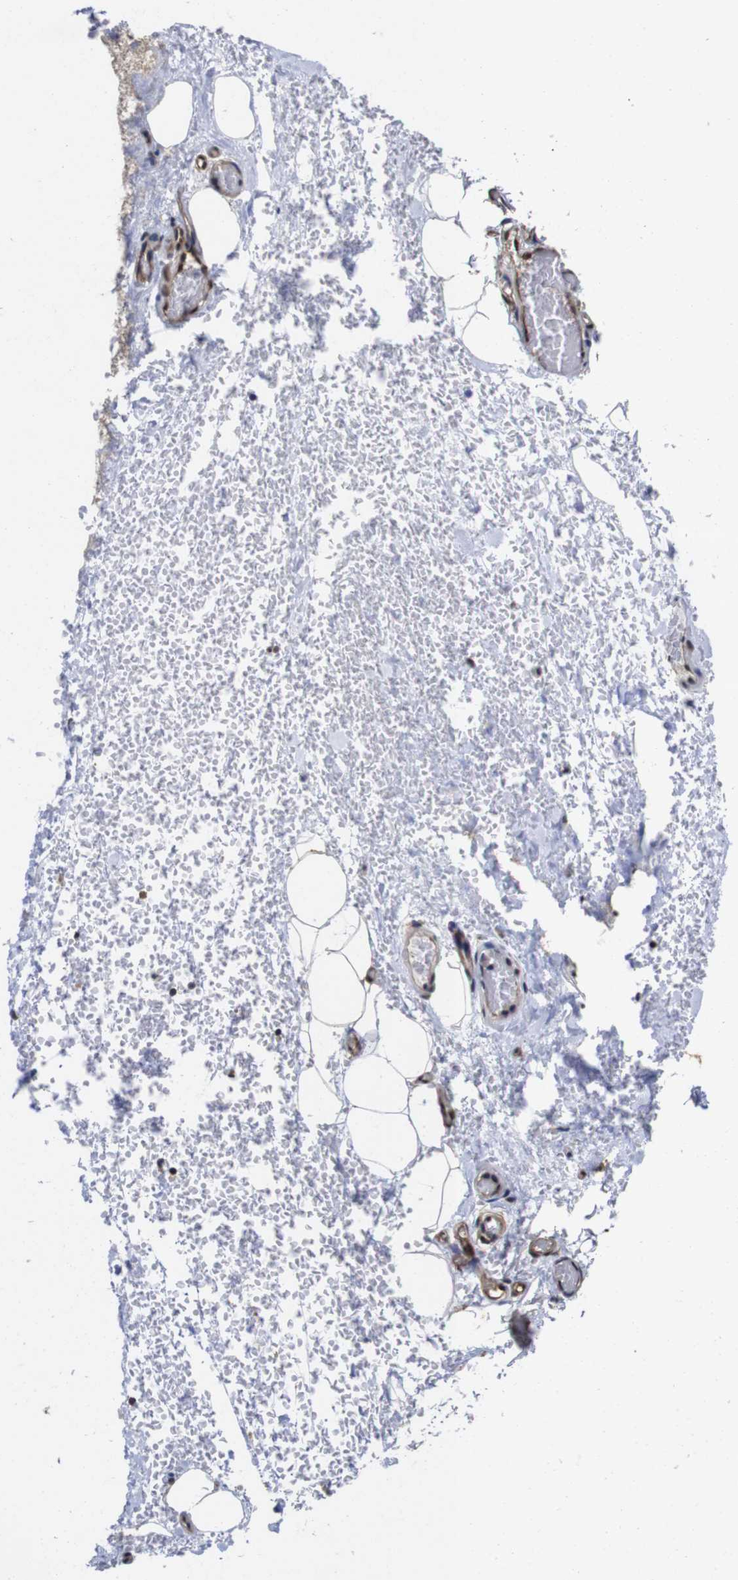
{"staining": {"intensity": "strong", "quantity": ">75%", "location": "nuclear"}, "tissue": "adipose tissue", "cell_type": "Adipocytes", "image_type": "normal", "snomed": [{"axis": "morphology", "description": "Normal tissue, NOS"}, {"axis": "morphology", "description": "Adenocarcinoma, NOS"}, {"axis": "topography", "description": "Esophagus"}], "caption": "Immunohistochemistry staining of benign adipose tissue, which displays high levels of strong nuclear positivity in approximately >75% of adipocytes indicating strong nuclear protein expression. The staining was performed using DAB (brown) for protein detection and nuclei were counterstained in hematoxylin (blue).", "gene": "SUMO3", "patient": {"sex": "male", "age": 62}}